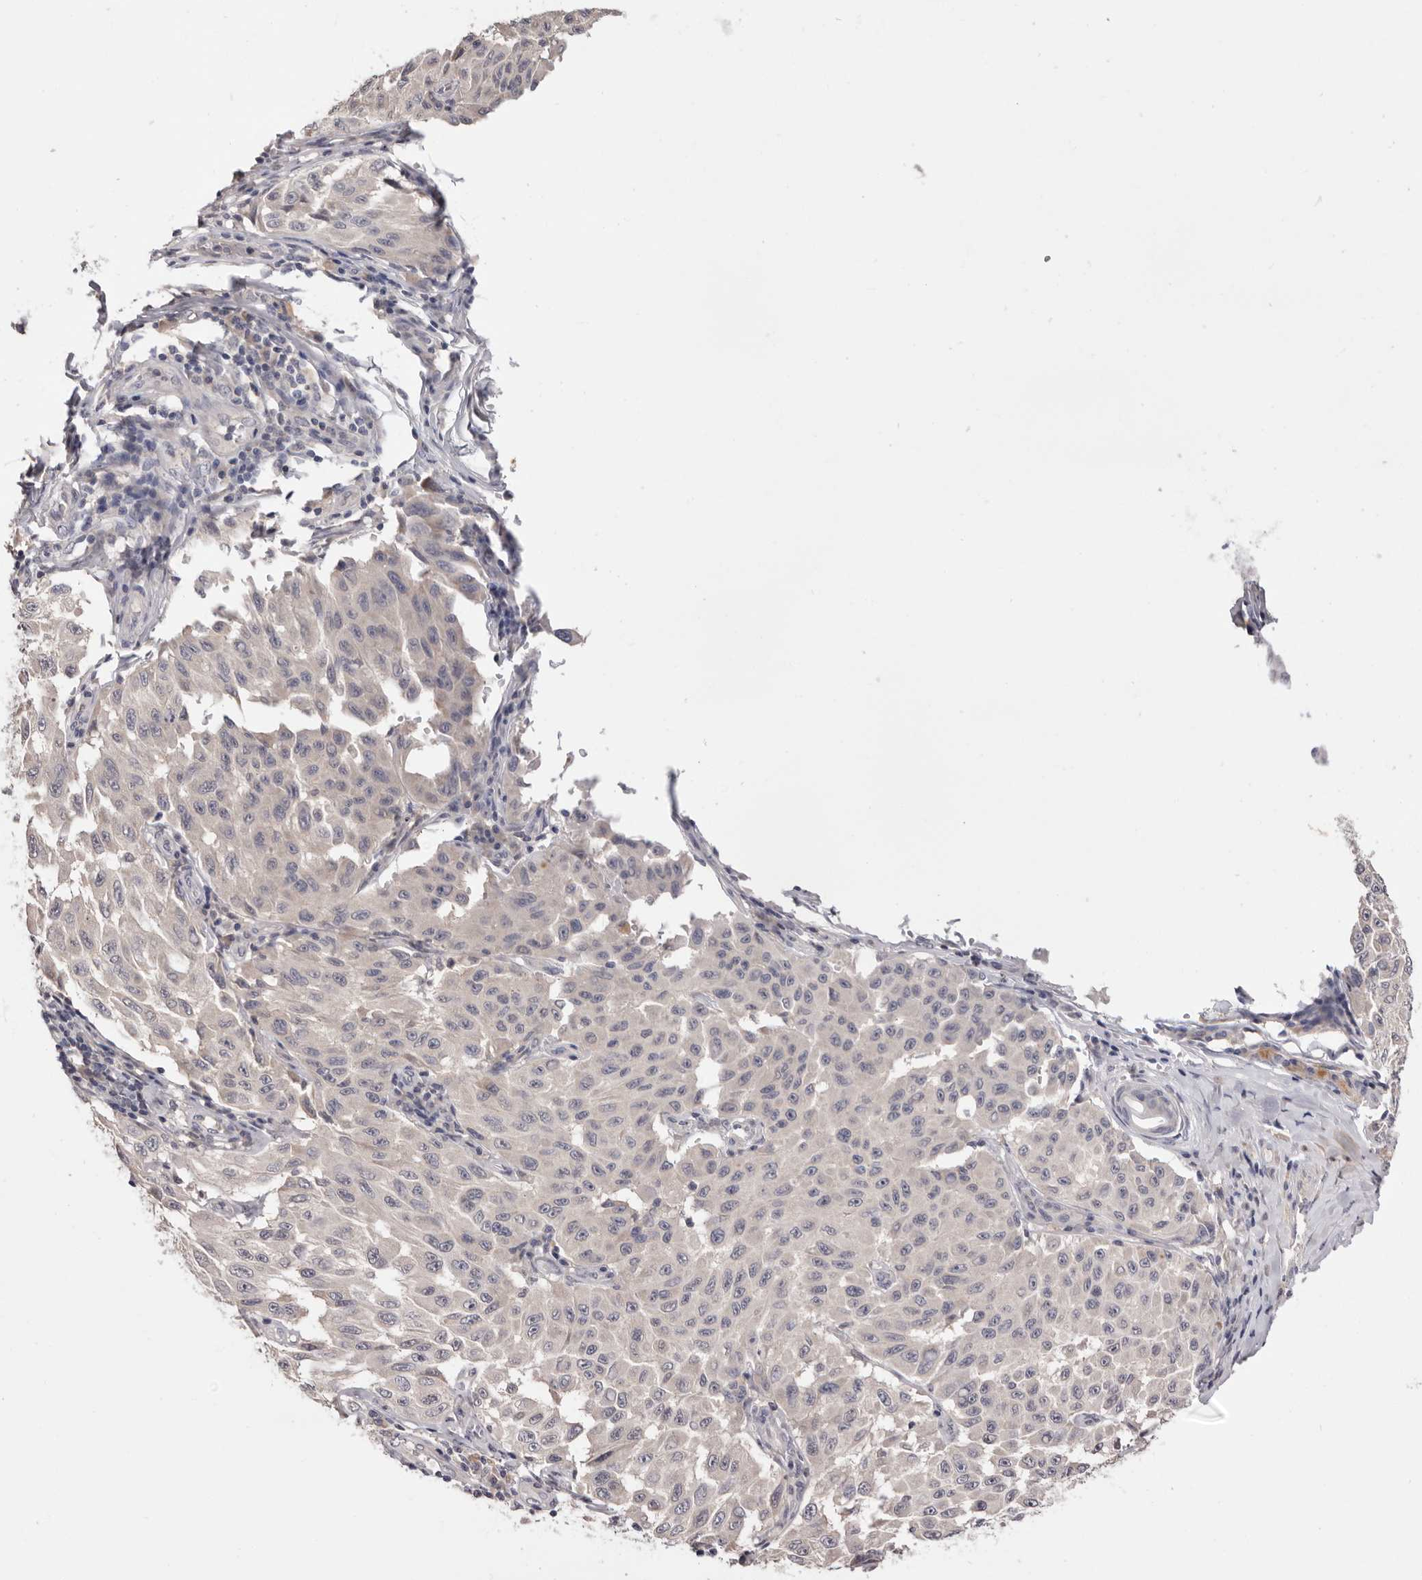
{"staining": {"intensity": "negative", "quantity": "none", "location": "none"}, "tissue": "melanoma", "cell_type": "Tumor cells", "image_type": "cancer", "snomed": [{"axis": "morphology", "description": "Malignant melanoma, NOS"}, {"axis": "topography", "description": "Skin"}], "caption": "Malignant melanoma stained for a protein using immunohistochemistry reveals no expression tumor cells.", "gene": "DOP1A", "patient": {"sex": "male", "age": 30}}